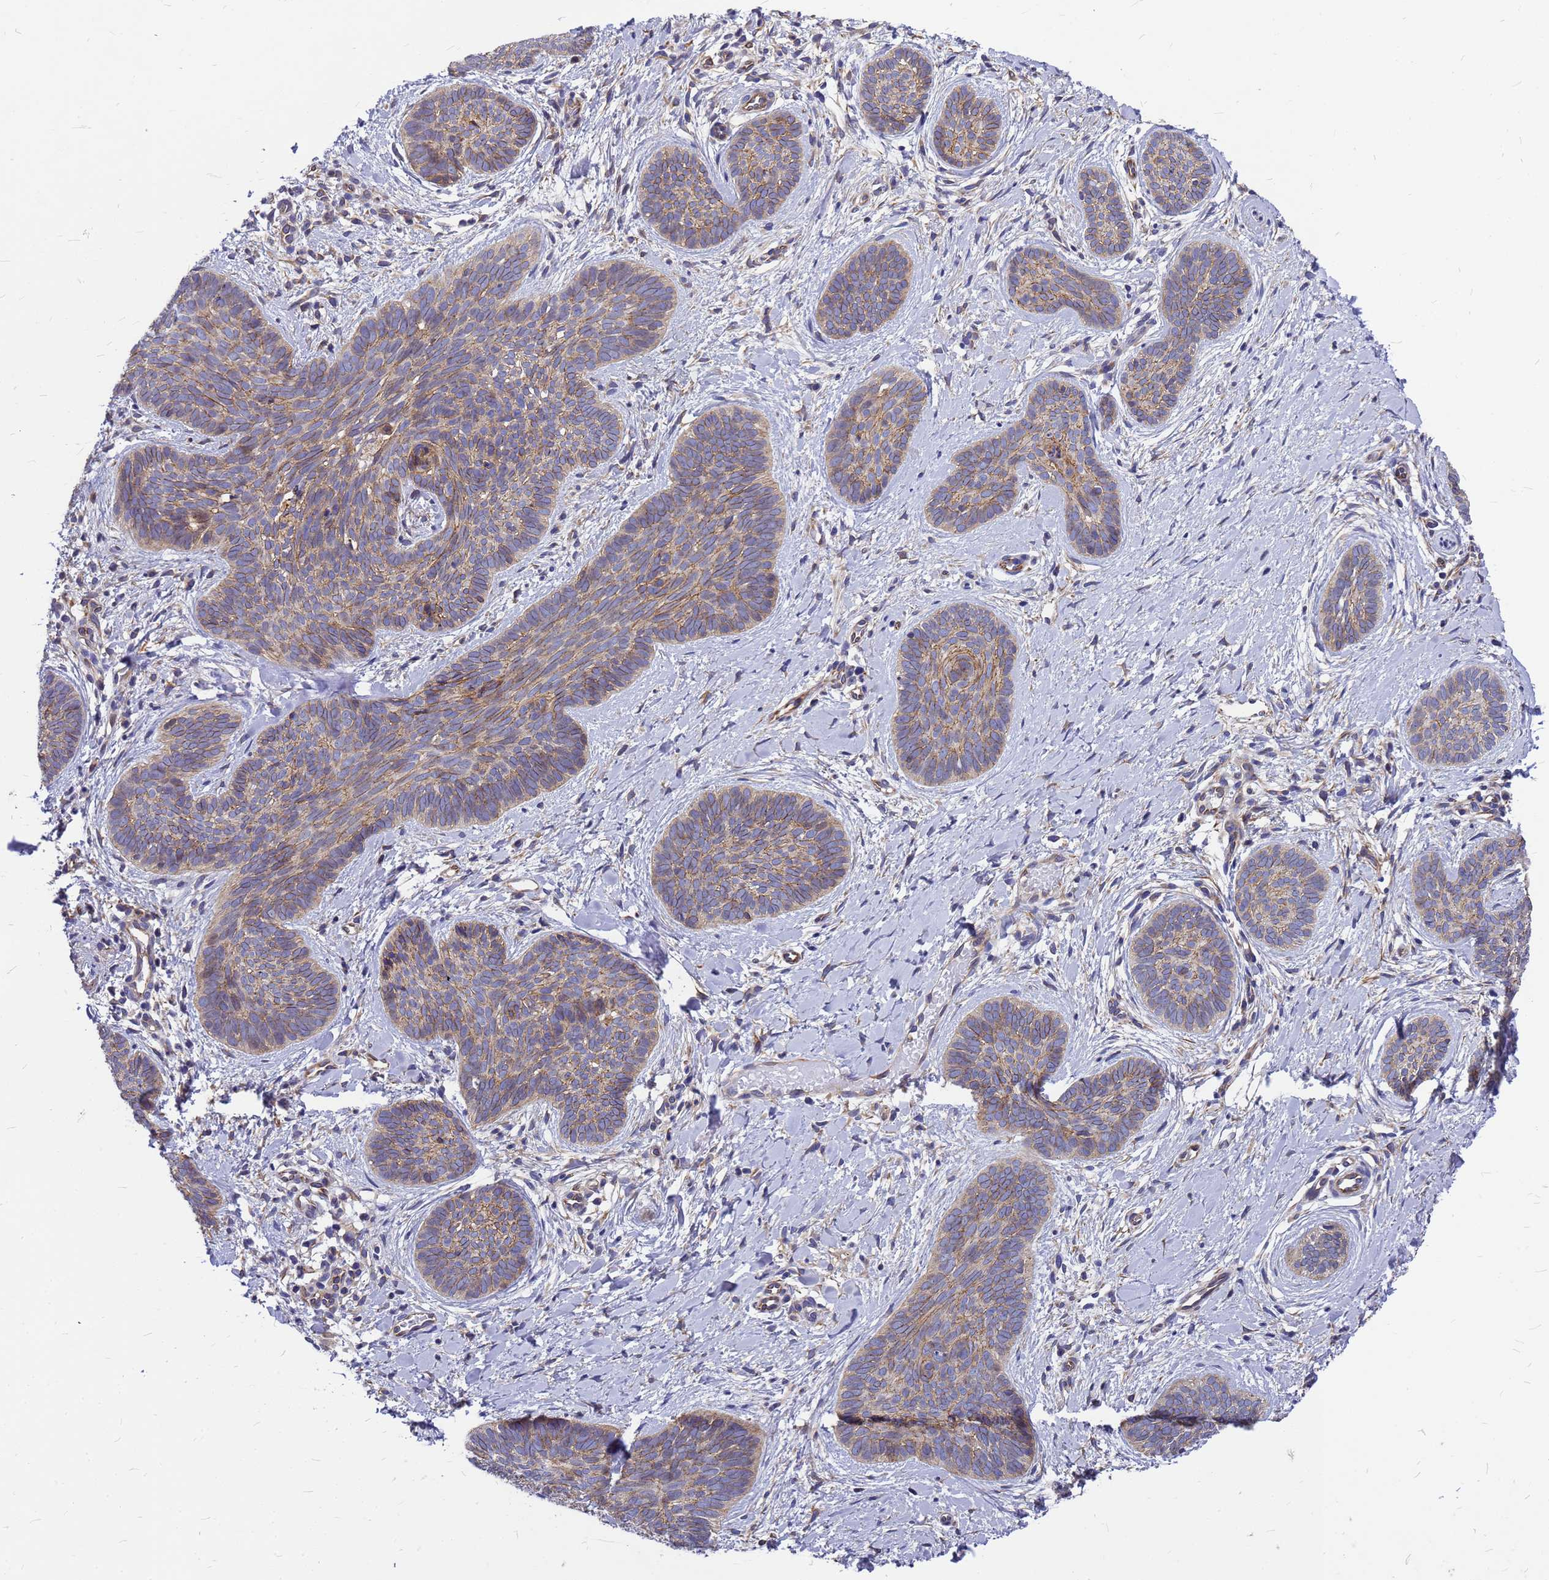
{"staining": {"intensity": "moderate", "quantity": ">75%", "location": "cytoplasmic/membranous"}, "tissue": "skin cancer", "cell_type": "Tumor cells", "image_type": "cancer", "snomed": [{"axis": "morphology", "description": "Basal cell carcinoma"}, {"axis": "topography", "description": "Skin"}], "caption": "Moderate cytoplasmic/membranous expression for a protein is appreciated in approximately >75% of tumor cells of skin cancer (basal cell carcinoma) using immunohistochemistry.", "gene": "FBXW5", "patient": {"sex": "female", "age": 81}}